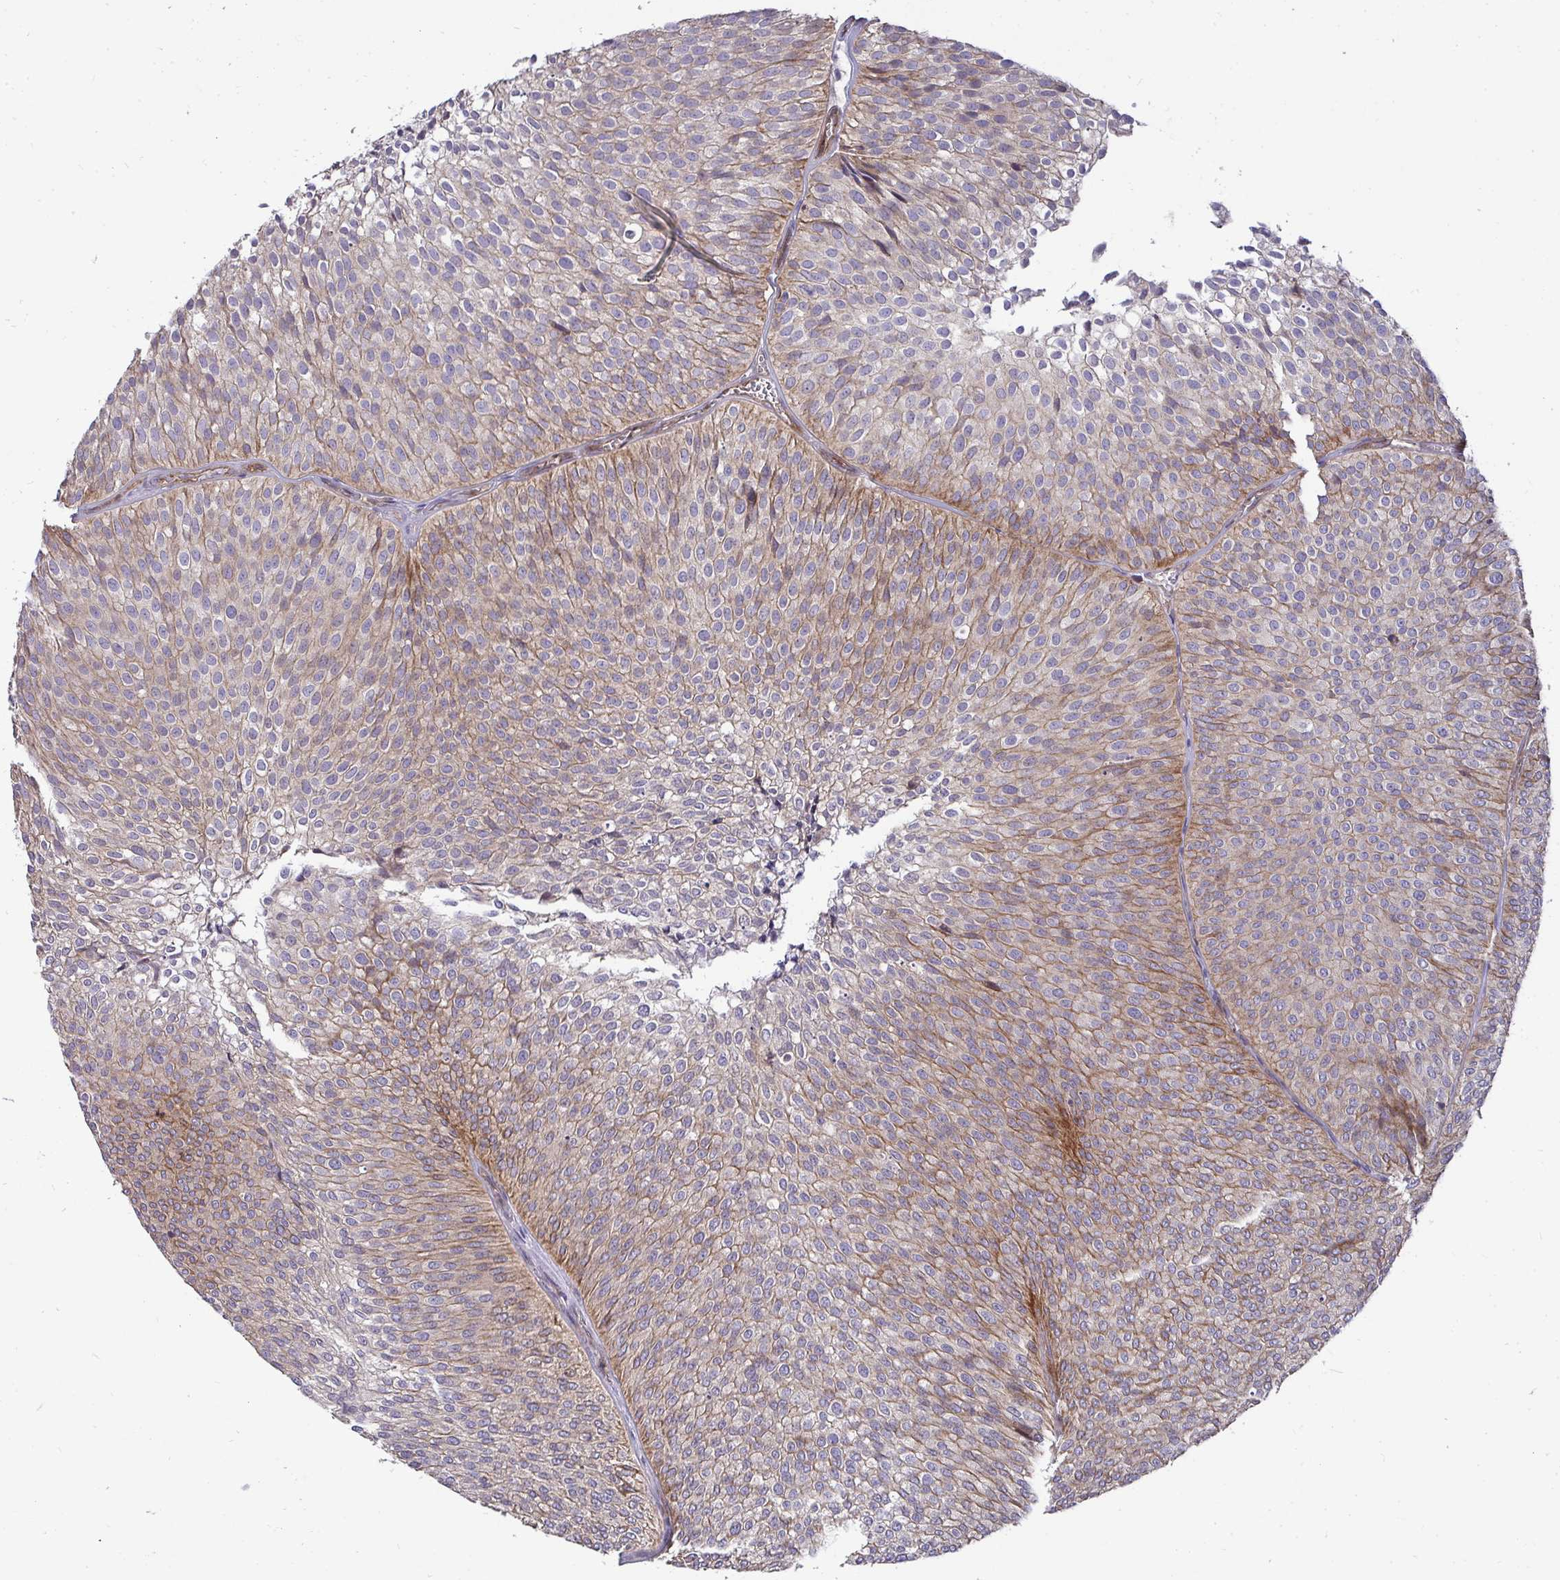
{"staining": {"intensity": "moderate", "quantity": "25%-75%", "location": "cytoplasmic/membranous"}, "tissue": "urothelial cancer", "cell_type": "Tumor cells", "image_type": "cancer", "snomed": [{"axis": "morphology", "description": "Urothelial carcinoma, Low grade"}, {"axis": "topography", "description": "Urinary bladder"}], "caption": "An immunohistochemistry (IHC) histopathology image of neoplastic tissue is shown. Protein staining in brown shows moderate cytoplasmic/membranous positivity in urothelial carcinoma (low-grade) within tumor cells.", "gene": "SH2D1B", "patient": {"sex": "male", "age": 91}}